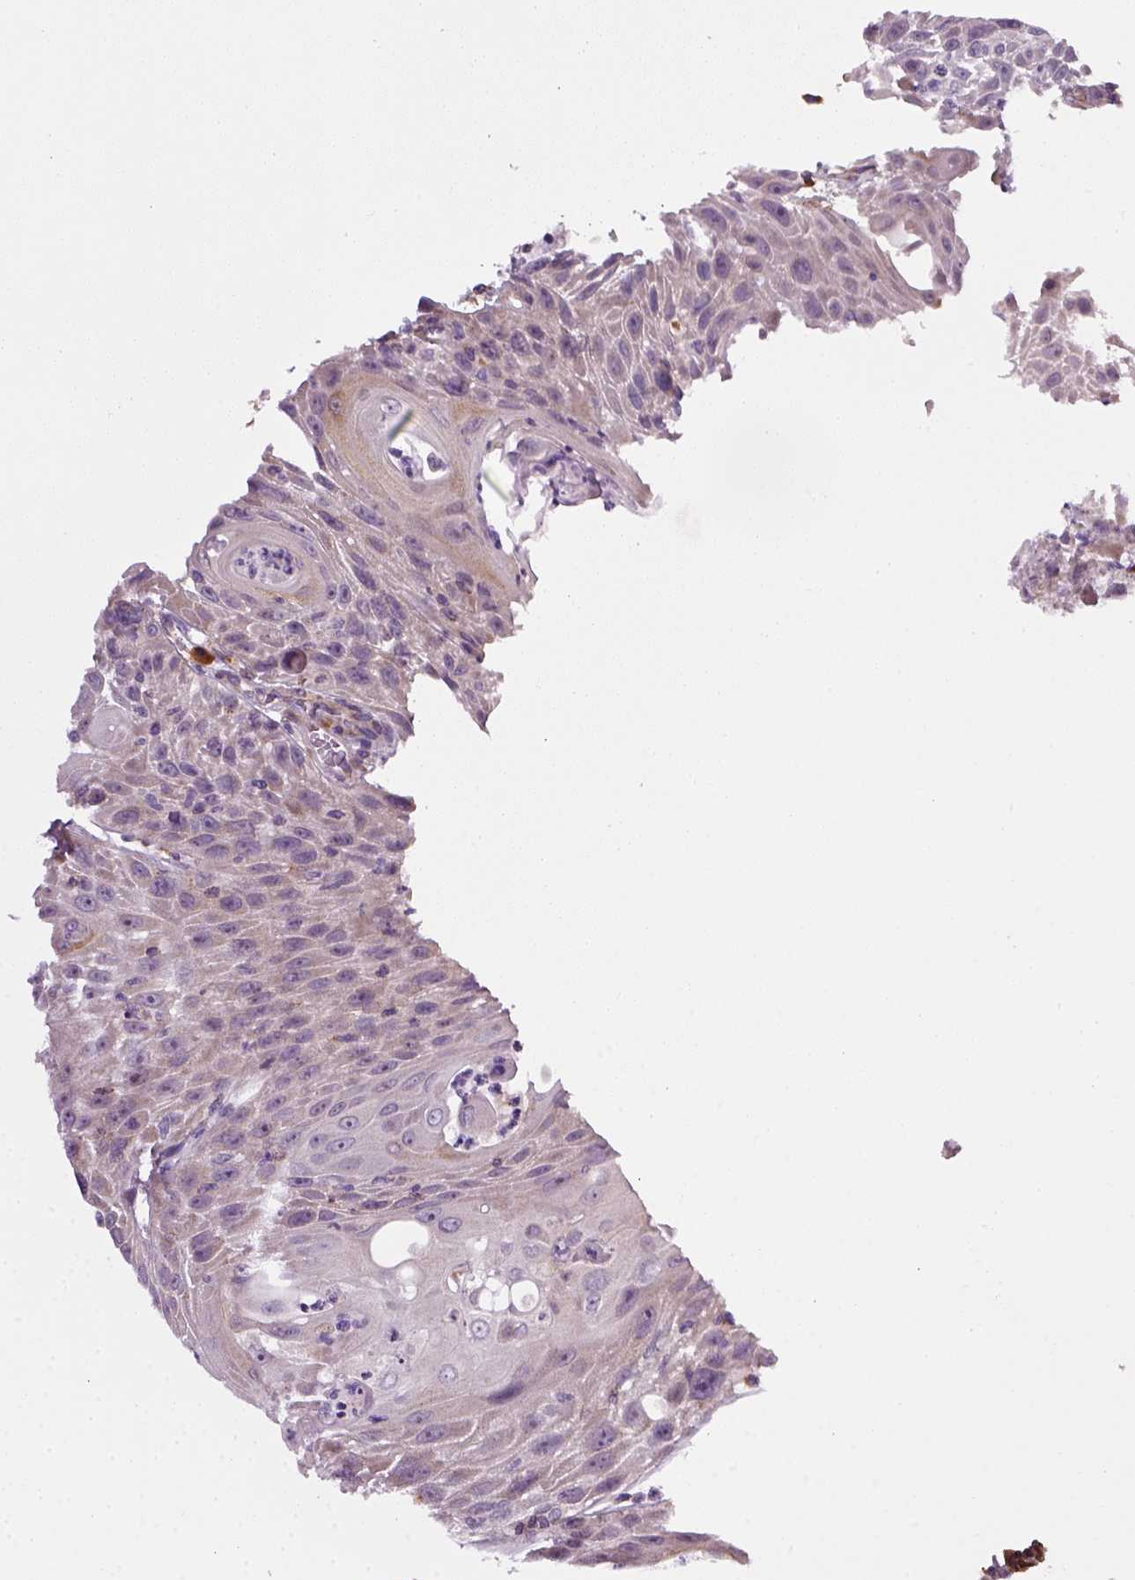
{"staining": {"intensity": "negative", "quantity": "none", "location": "none"}, "tissue": "head and neck cancer", "cell_type": "Tumor cells", "image_type": "cancer", "snomed": [{"axis": "morphology", "description": "Squamous cell carcinoma, NOS"}, {"axis": "topography", "description": "Head-Neck"}], "caption": "Head and neck cancer (squamous cell carcinoma) was stained to show a protein in brown. There is no significant positivity in tumor cells. (DAB (3,3'-diaminobenzidine) immunohistochemistry with hematoxylin counter stain).", "gene": "TPRG1", "patient": {"sex": "male", "age": 69}}